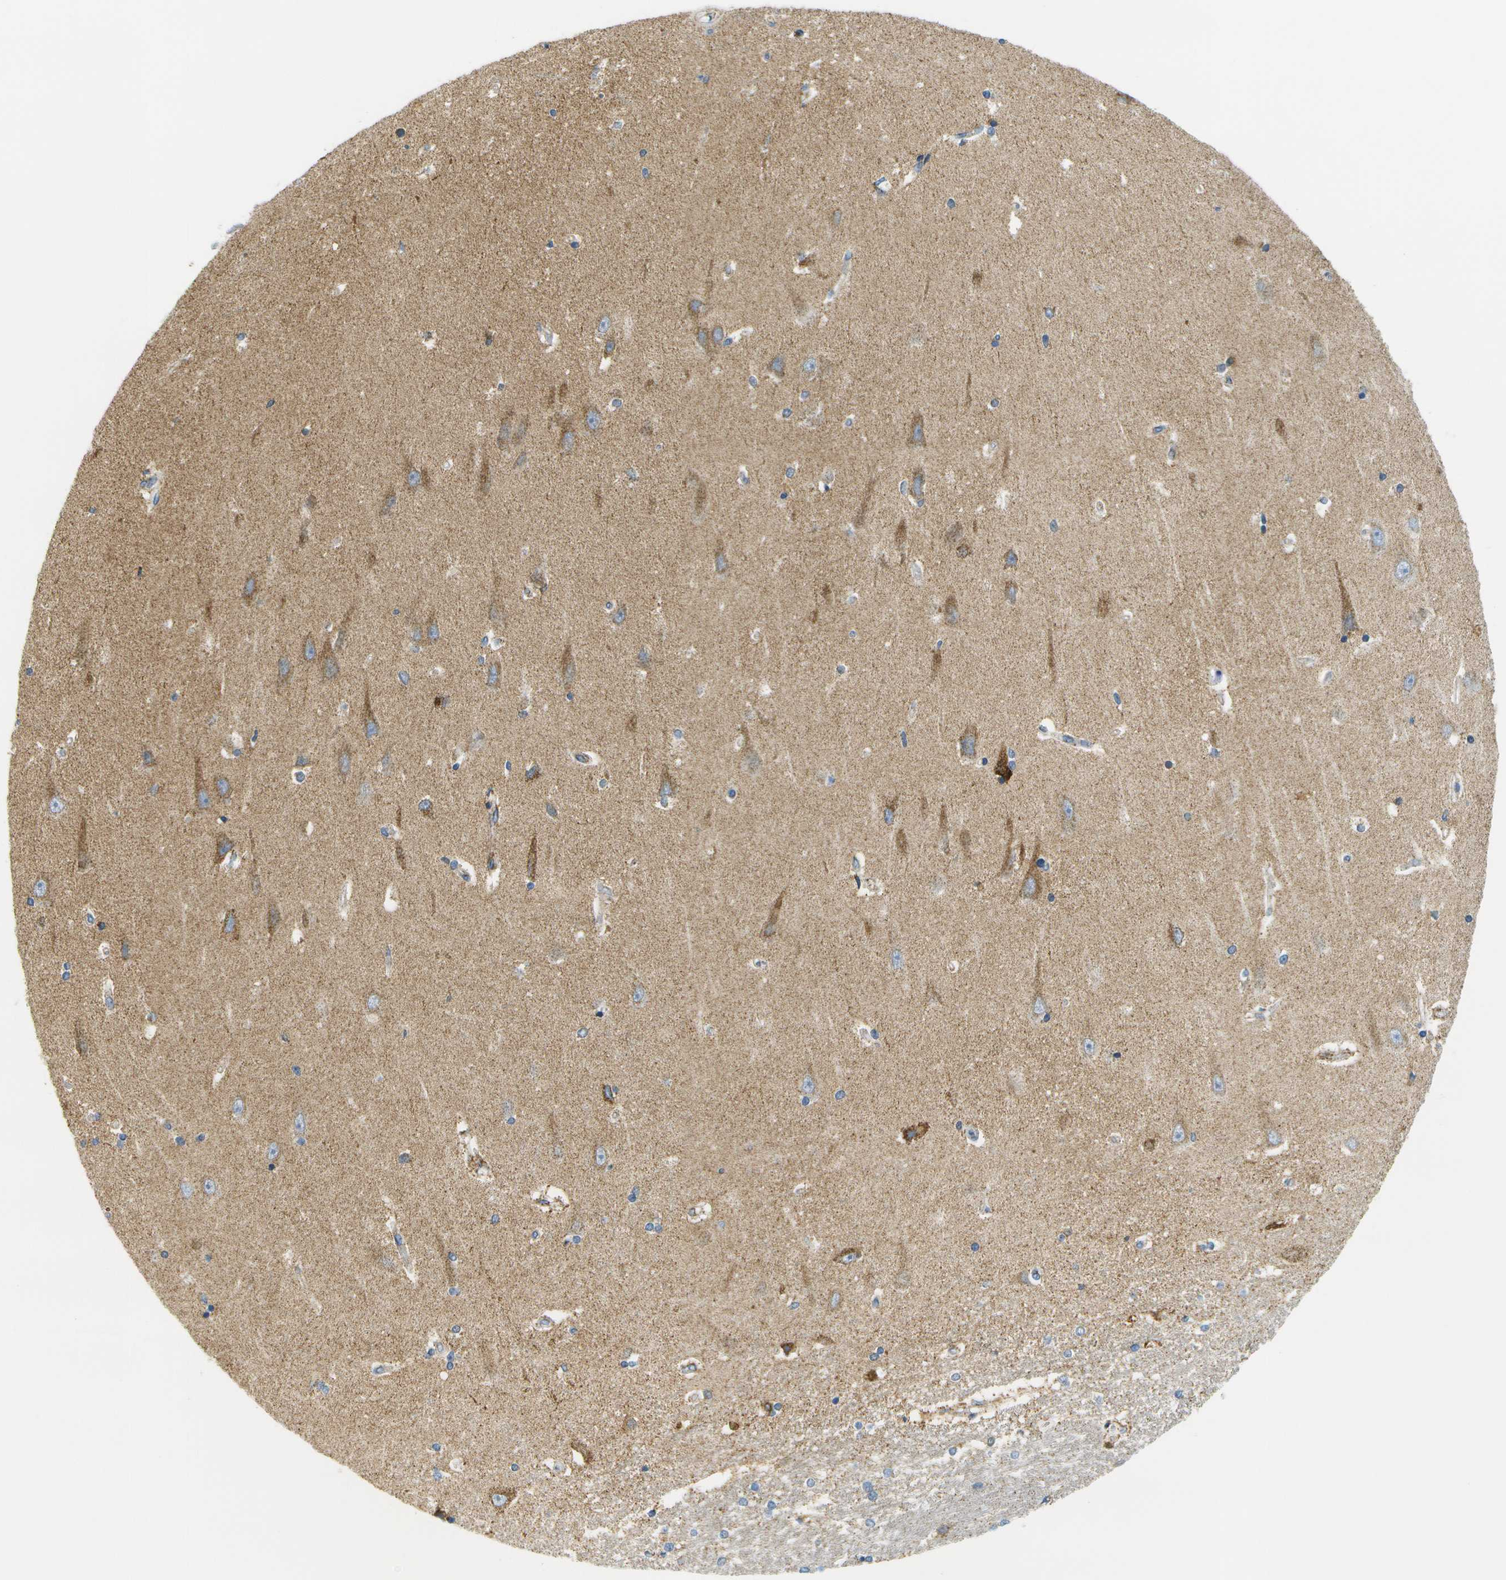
{"staining": {"intensity": "moderate", "quantity": "<25%", "location": "cytoplasmic/membranous"}, "tissue": "hippocampus", "cell_type": "Glial cells", "image_type": "normal", "snomed": [{"axis": "morphology", "description": "Normal tissue, NOS"}, {"axis": "topography", "description": "Hippocampus"}], "caption": "Protein analysis of normal hippocampus displays moderate cytoplasmic/membranous staining in approximately <25% of glial cells.", "gene": "HLCS", "patient": {"sex": "male", "age": 45}}